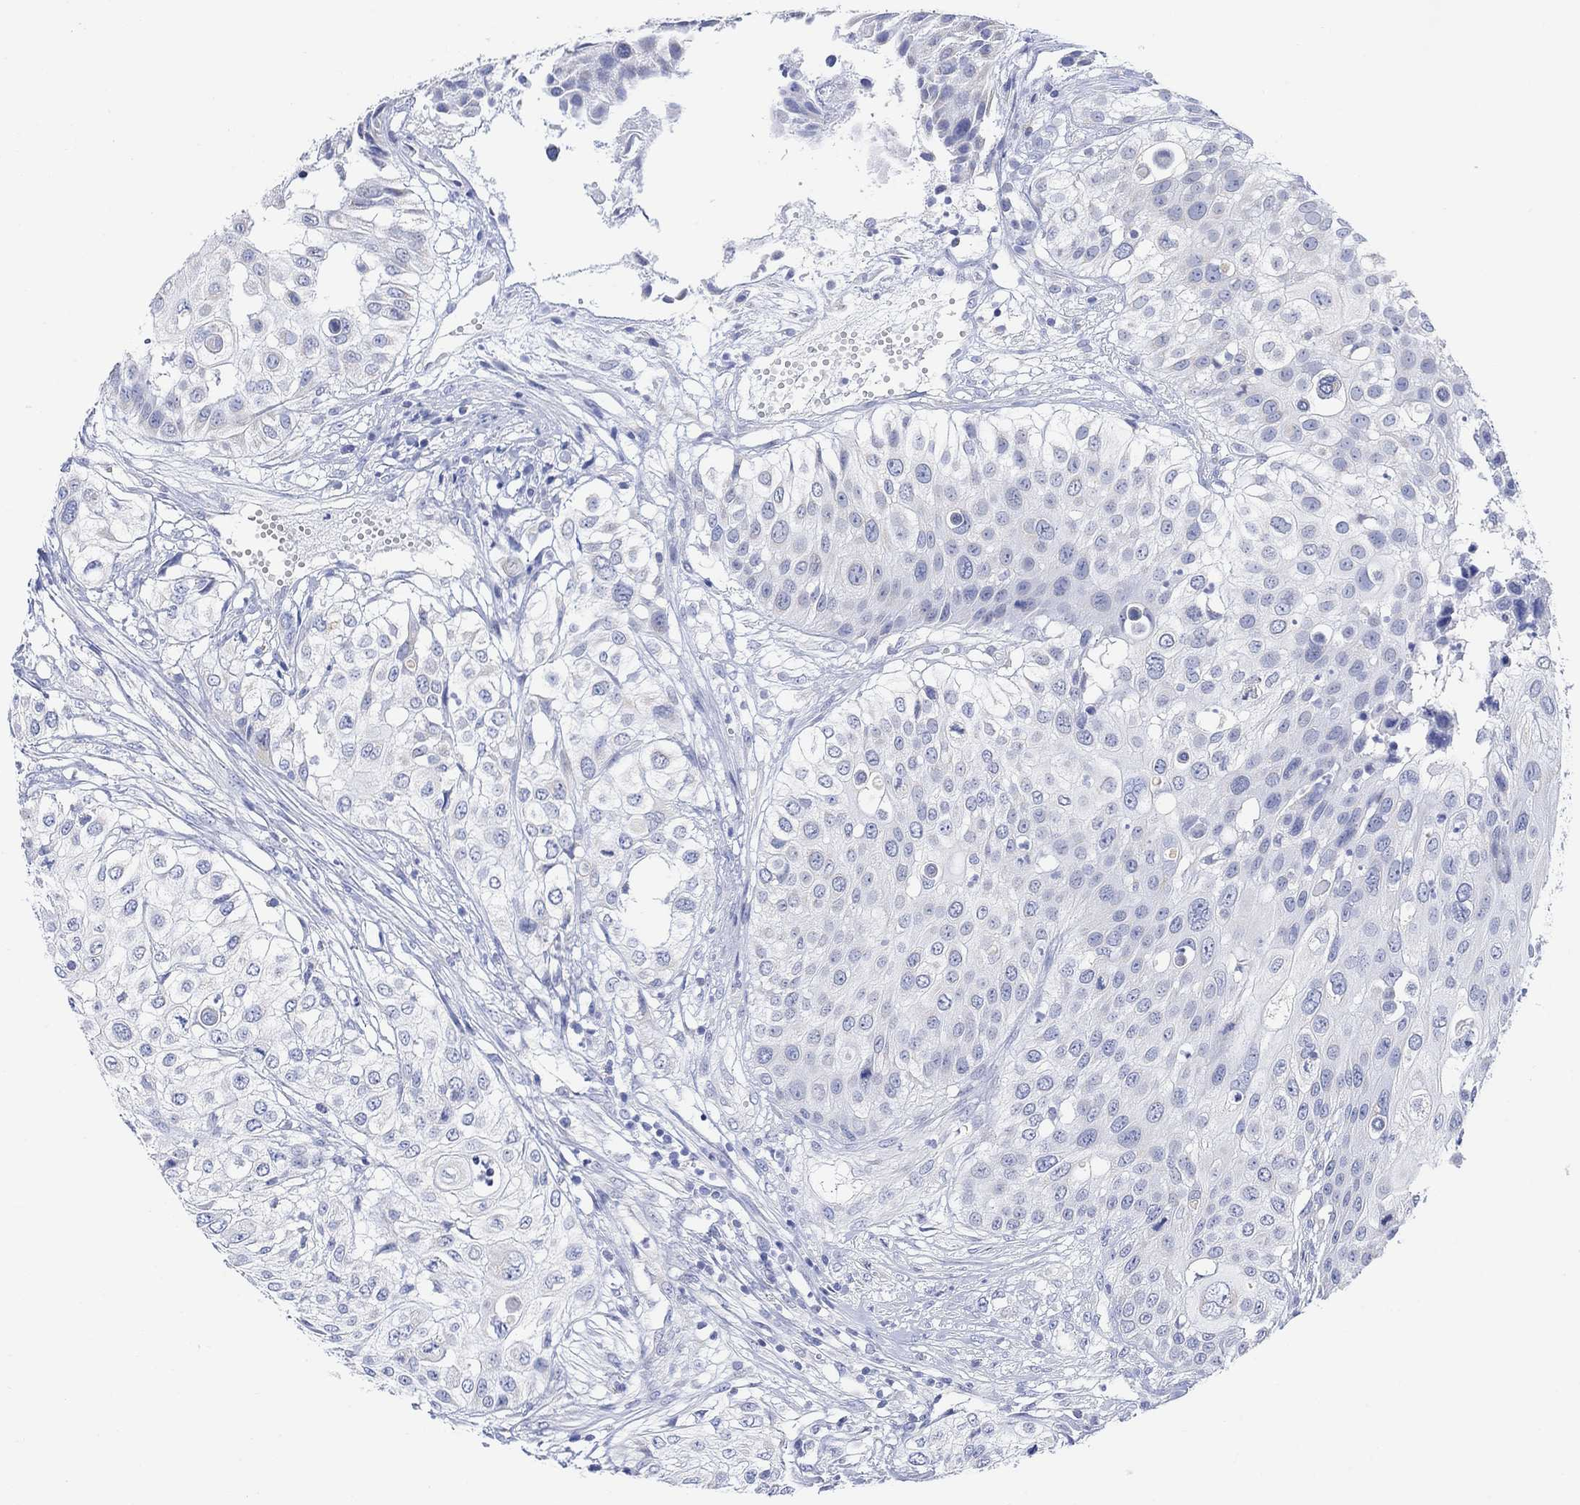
{"staining": {"intensity": "negative", "quantity": "none", "location": "none"}, "tissue": "urothelial cancer", "cell_type": "Tumor cells", "image_type": "cancer", "snomed": [{"axis": "morphology", "description": "Urothelial carcinoma, High grade"}, {"axis": "topography", "description": "Urinary bladder"}], "caption": "Tumor cells show no significant positivity in urothelial cancer. Nuclei are stained in blue.", "gene": "SYT12", "patient": {"sex": "female", "age": 79}}